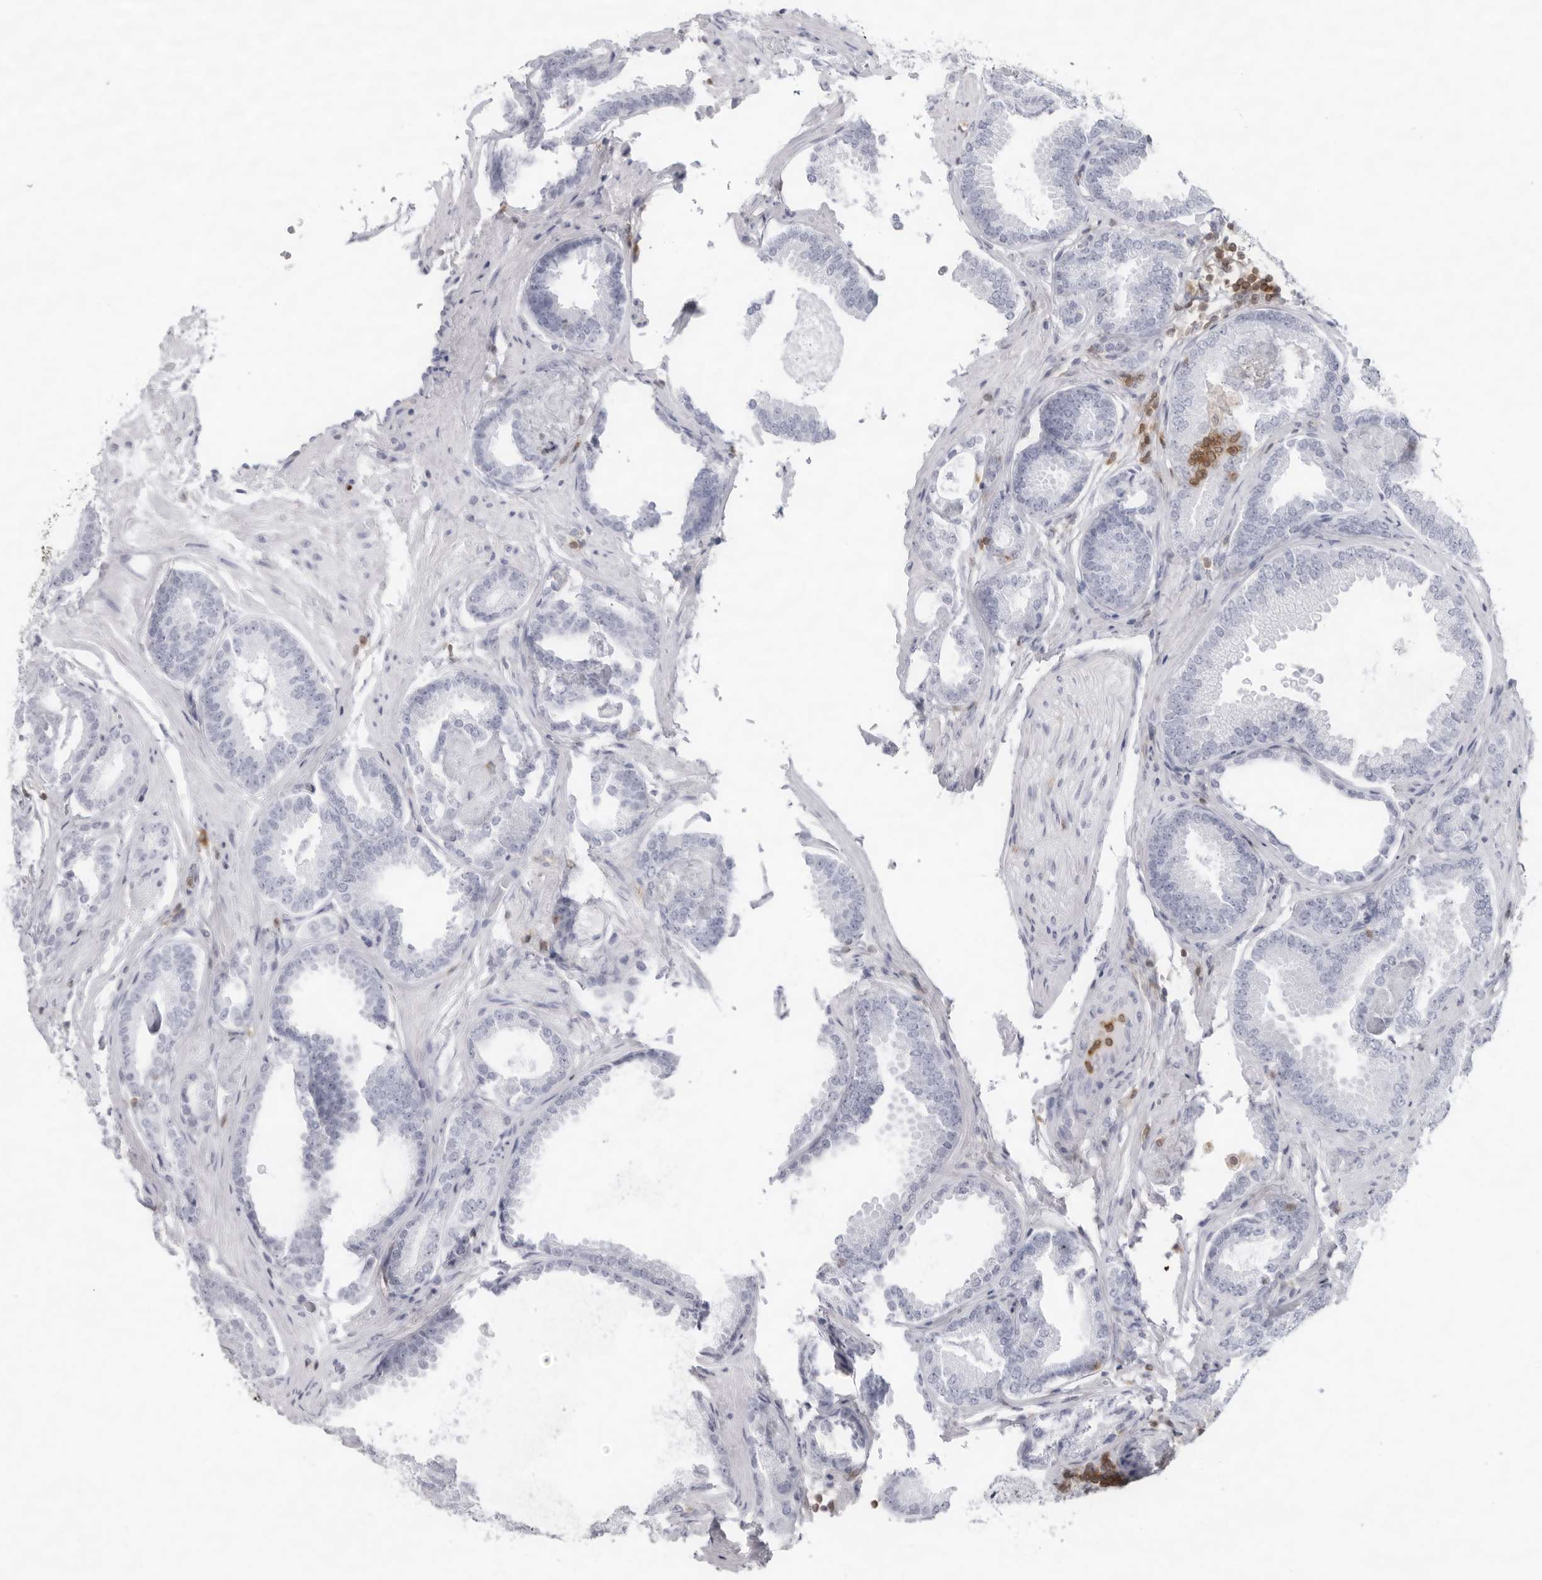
{"staining": {"intensity": "negative", "quantity": "none", "location": "none"}, "tissue": "prostate cancer", "cell_type": "Tumor cells", "image_type": "cancer", "snomed": [{"axis": "morphology", "description": "Adenocarcinoma, Low grade"}, {"axis": "topography", "description": "Prostate"}], "caption": "There is no significant expression in tumor cells of adenocarcinoma (low-grade) (prostate).", "gene": "FMNL1", "patient": {"sex": "male", "age": 71}}